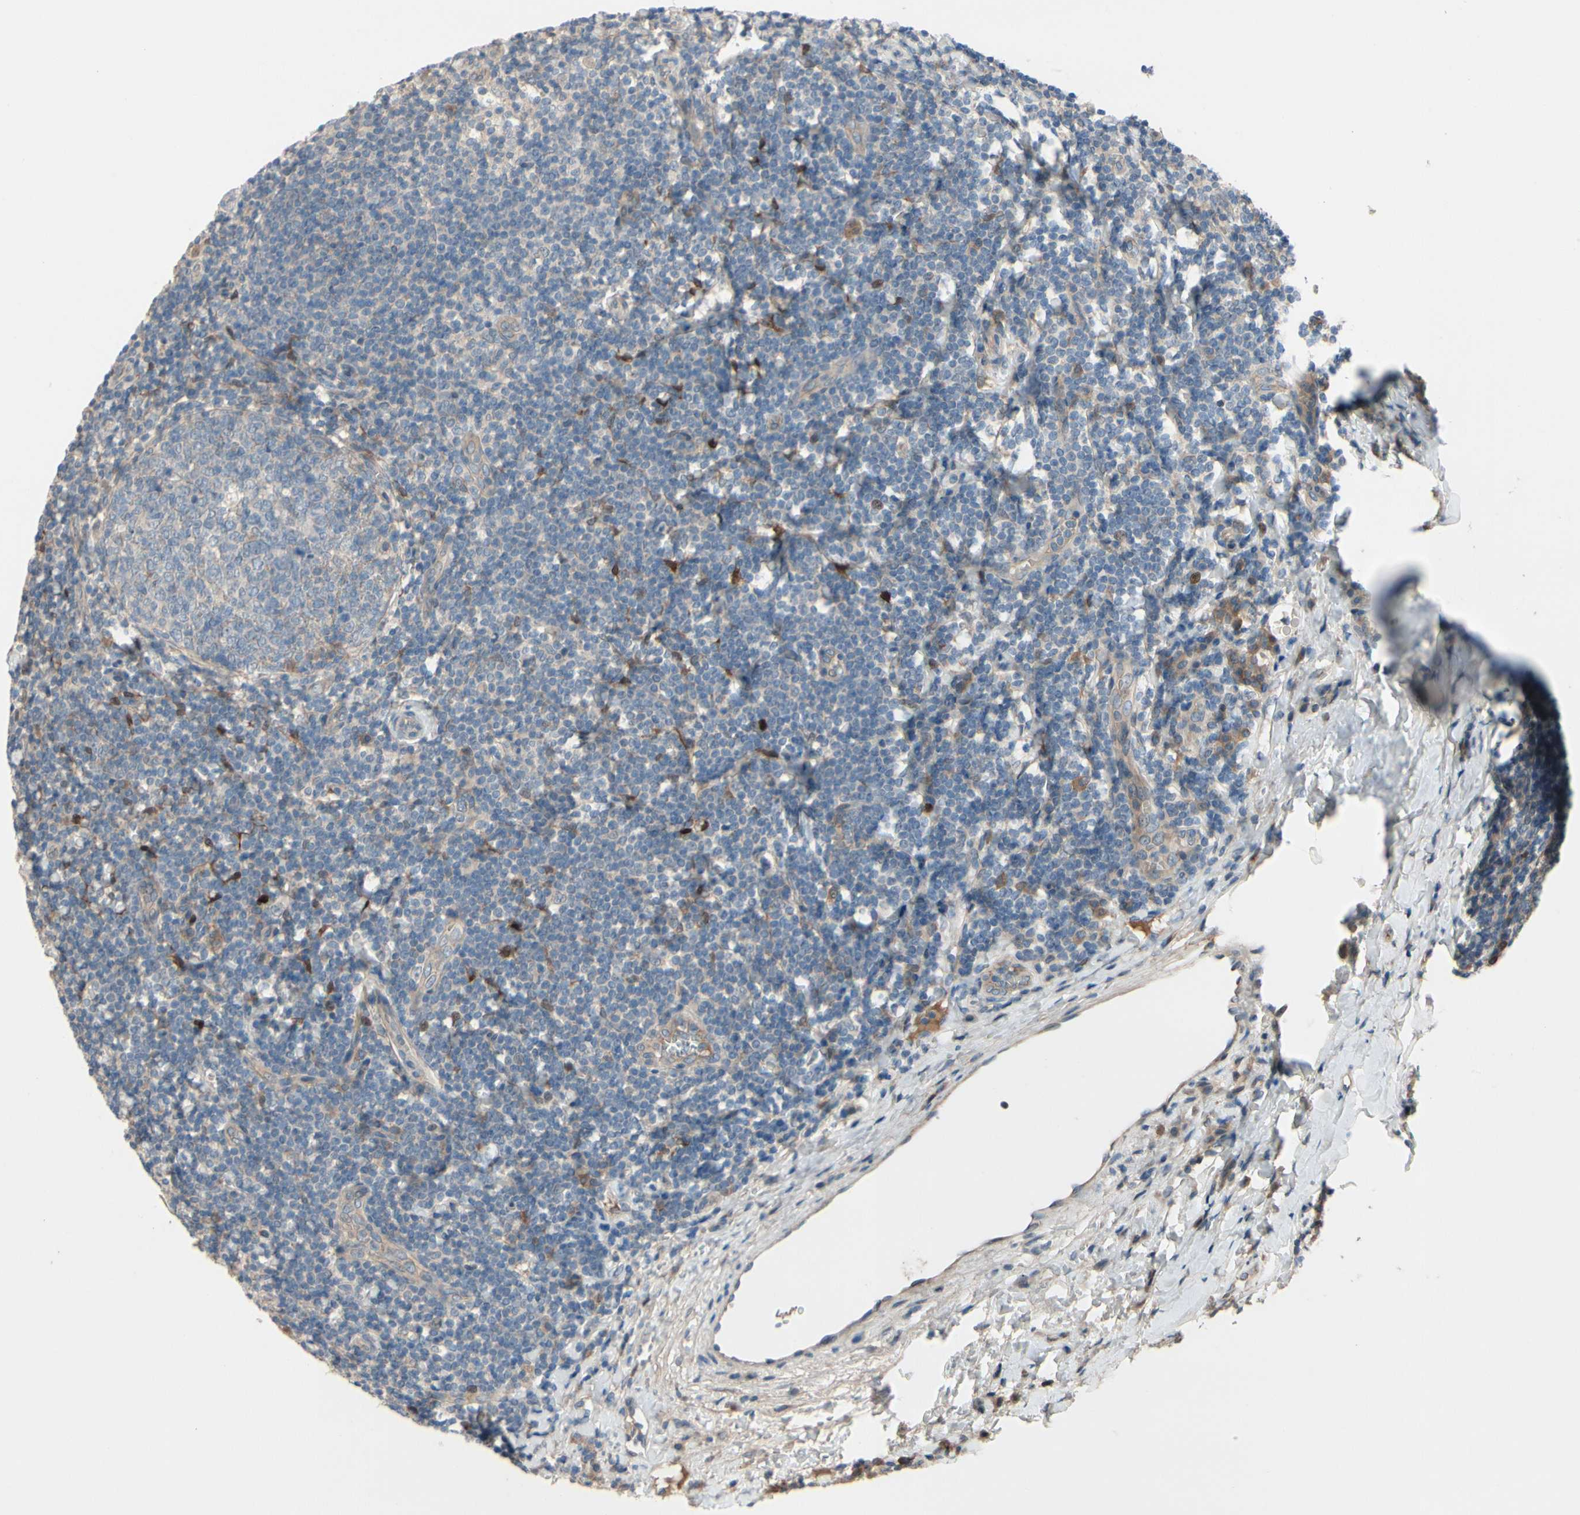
{"staining": {"intensity": "weak", "quantity": "<25%", "location": "cytoplasmic/membranous"}, "tissue": "tonsil", "cell_type": "Germinal center cells", "image_type": "normal", "snomed": [{"axis": "morphology", "description": "Normal tissue, NOS"}, {"axis": "topography", "description": "Tonsil"}], "caption": "Protein analysis of benign tonsil demonstrates no significant staining in germinal center cells.", "gene": "ICAM5", "patient": {"sex": "male", "age": 31}}